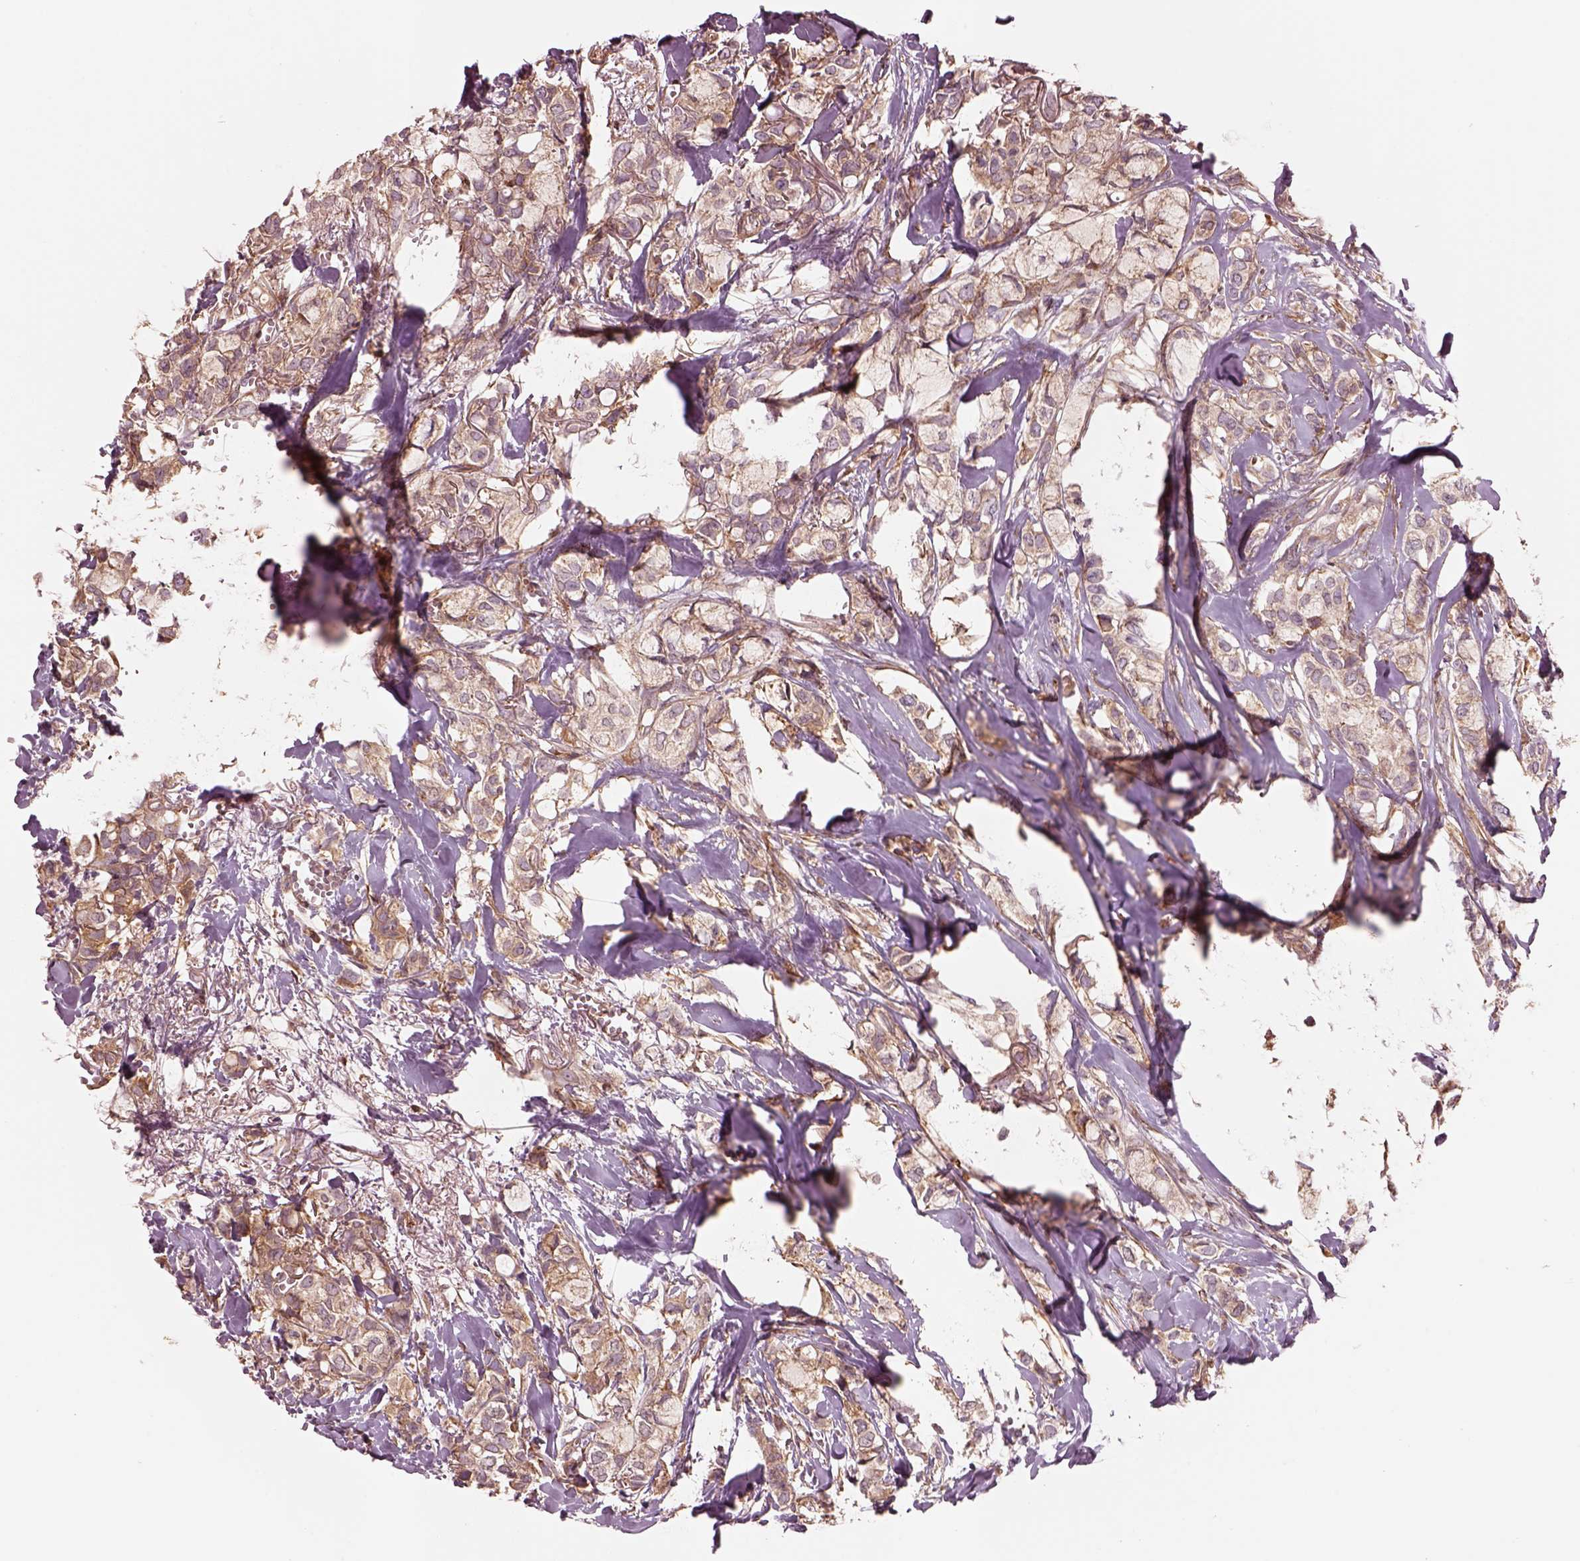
{"staining": {"intensity": "weak", "quantity": ">75%", "location": "cytoplasmic/membranous"}, "tissue": "breast cancer", "cell_type": "Tumor cells", "image_type": "cancer", "snomed": [{"axis": "morphology", "description": "Duct carcinoma"}, {"axis": "topography", "description": "Breast"}], "caption": "Tumor cells demonstrate low levels of weak cytoplasmic/membranous expression in about >75% of cells in breast cancer.", "gene": "ASCC2", "patient": {"sex": "female", "age": 85}}